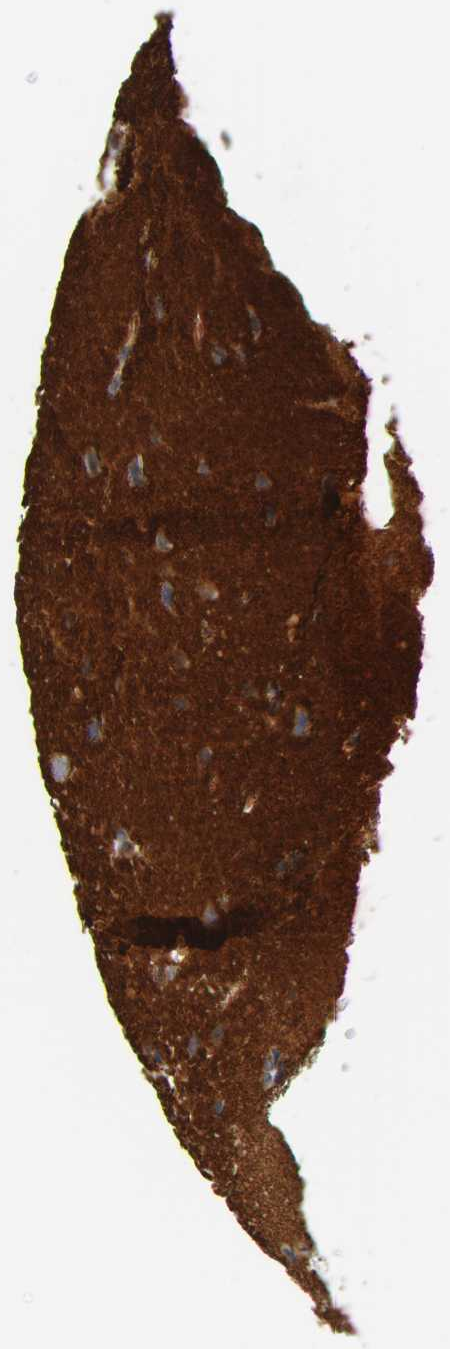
{"staining": {"intensity": "weak", "quantity": ">75%", "location": "cytoplasmic/membranous"}, "tissue": "glioma", "cell_type": "Tumor cells", "image_type": "cancer", "snomed": [{"axis": "morphology", "description": "Glioma, malignant, Low grade"}, {"axis": "topography", "description": "Cerebral cortex"}], "caption": "The micrograph displays immunohistochemical staining of malignant glioma (low-grade). There is weak cytoplasmic/membranous staining is appreciated in approximately >75% of tumor cells.", "gene": "SPTAN1", "patient": {"sex": "female", "age": 47}}